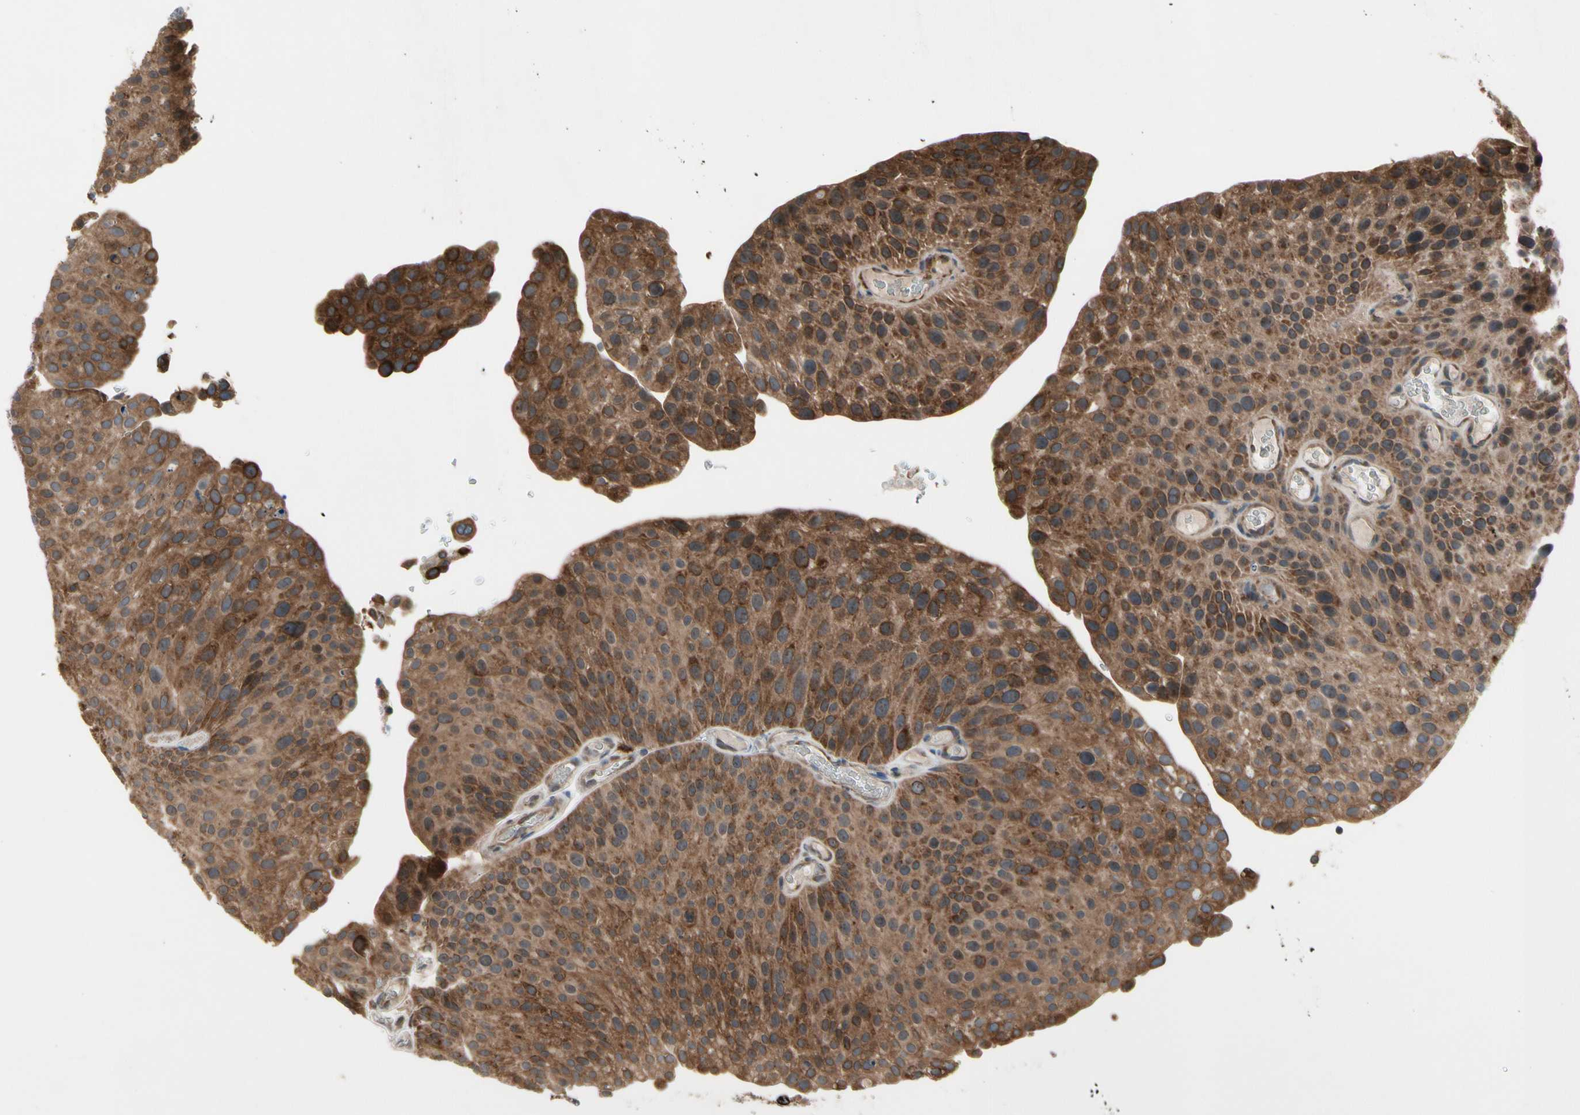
{"staining": {"intensity": "strong", "quantity": ">75%", "location": "cytoplasmic/membranous"}, "tissue": "urothelial cancer", "cell_type": "Tumor cells", "image_type": "cancer", "snomed": [{"axis": "morphology", "description": "Urothelial carcinoma, Low grade"}, {"axis": "topography", "description": "Smooth muscle"}, {"axis": "topography", "description": "Urinary bladder"}], "caption": "This image displays IHC staining of urothelial cancer, with high strong cytoplasmic/membranous staining in approximately >75% of tumor cells.", "gene": "SLC39A9", "patient": {"sex": "male", "age": 60}}